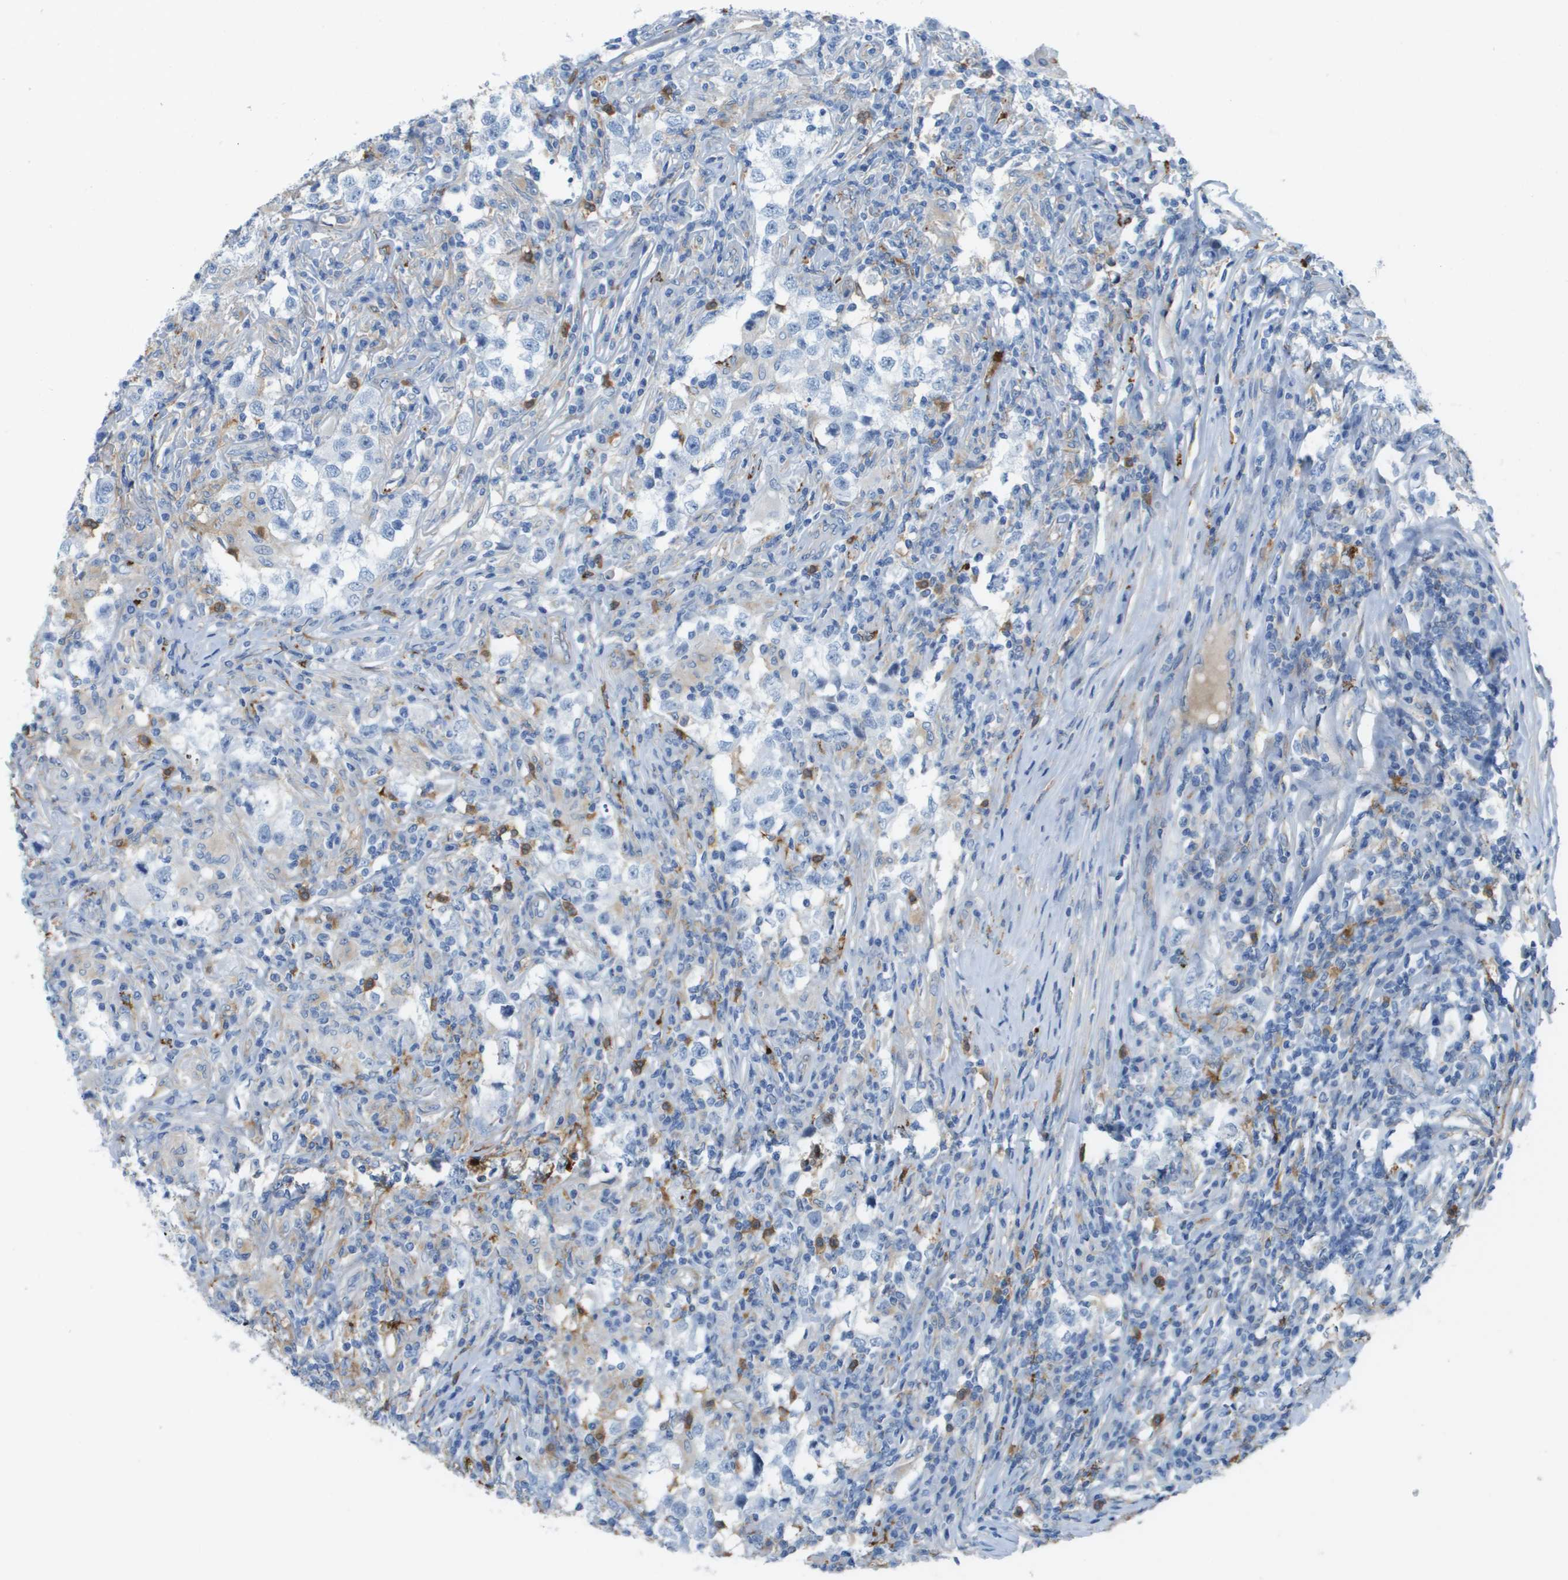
{"staining": {"intensity": "negative", "quantity": "none", "location": "none"}, "tissue": "testis cancer", "cell_type": "Tumor cells", "image_type": "cancer", "snomed": [{"axis": "morphology", "description": "Carcinoma, Embryonal, NOS"}, {"axis": "topography", "description": "Testis"}], "caption": "This image is of testis cancer (embryonal carcinoma) stained with immunohistochemistry to label a protein in brown with the nuclei are counter-stained blue. There is no expression in tumor cells.", "gene": "ZBTB43", "patient": {"sex": "male", "age": 21}}